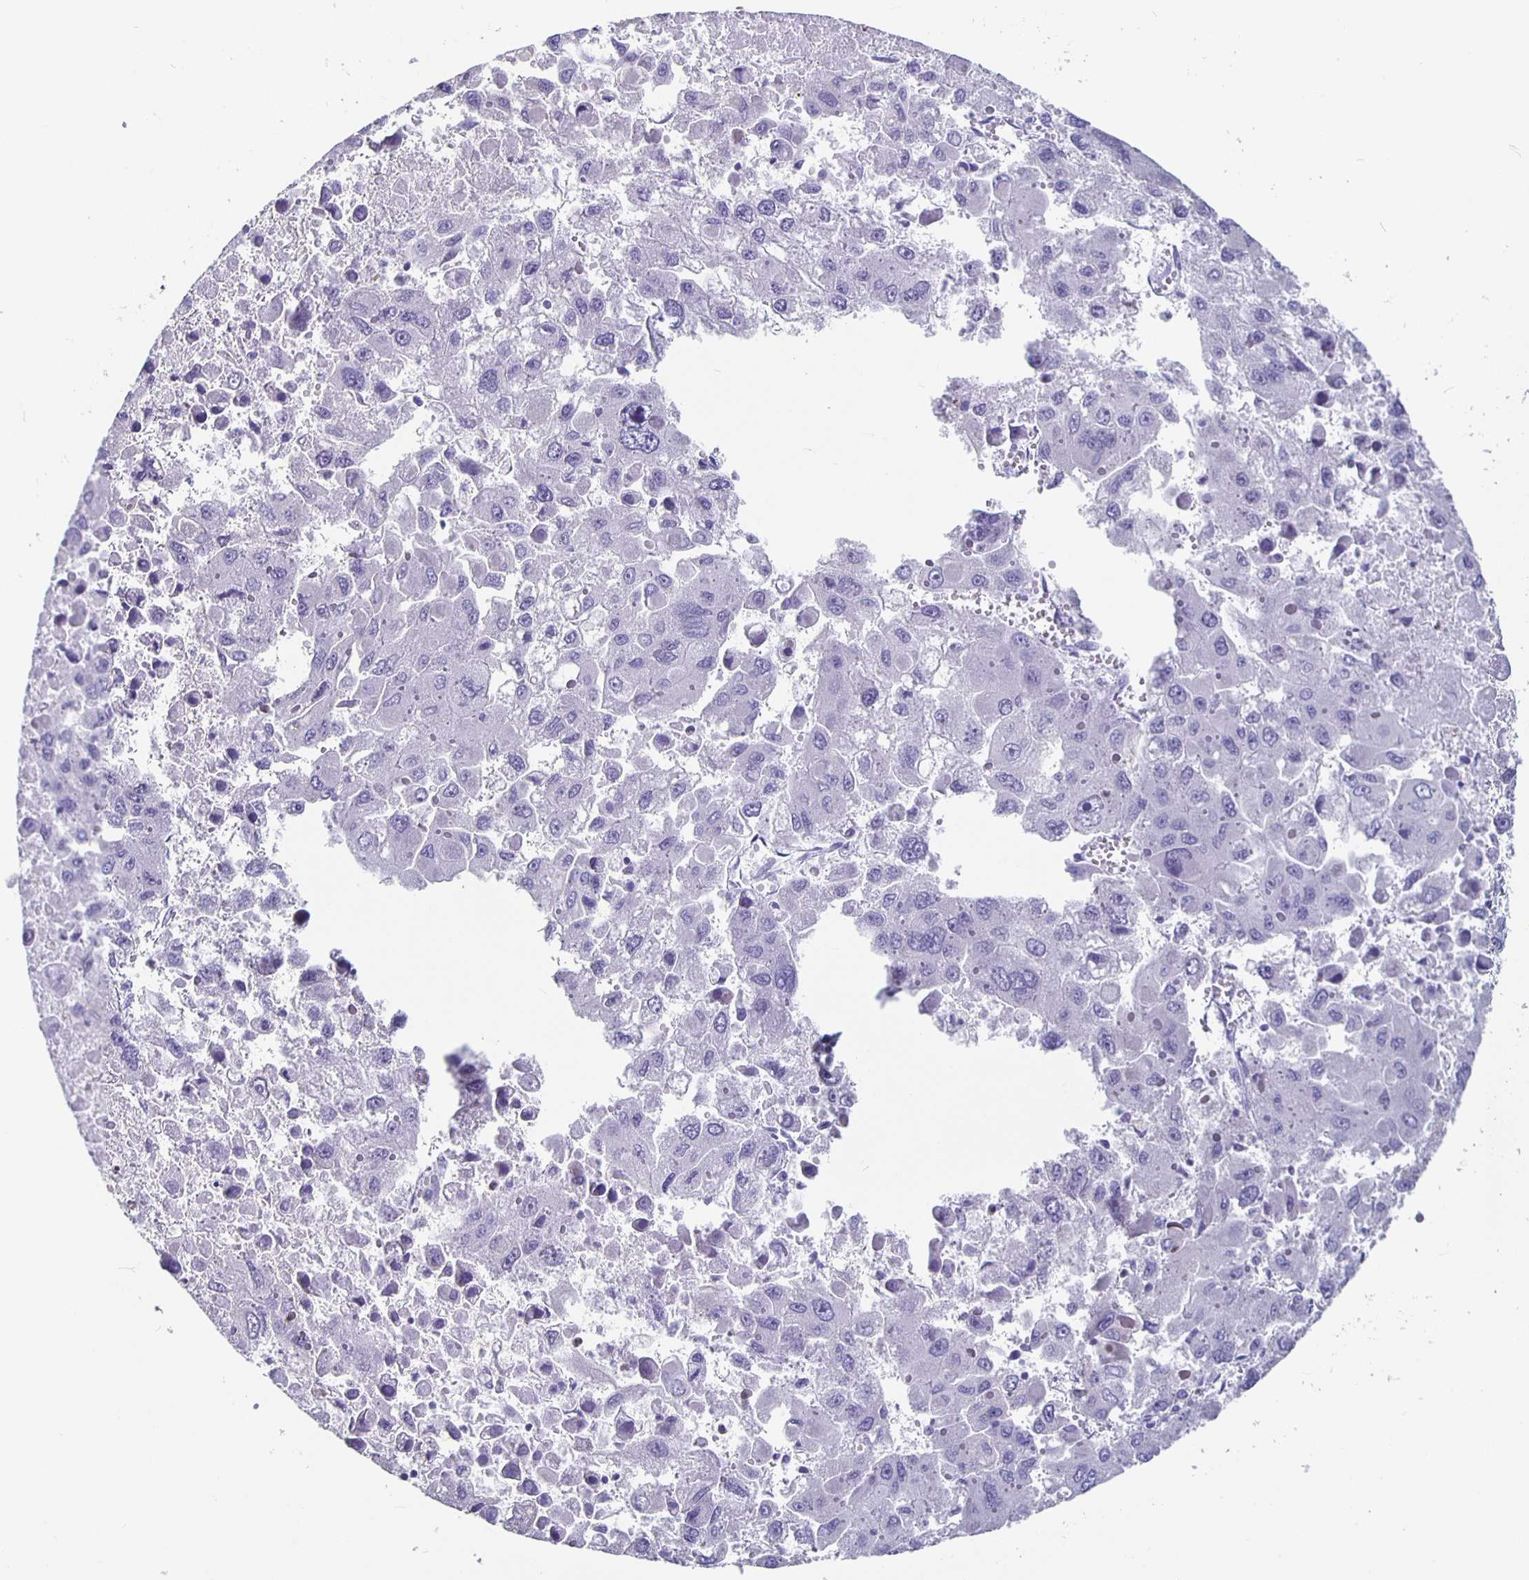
{"staining": {"intensity": "negative", "quantity": "none", "location": "none"}, "tissue": "liver cancer", "cell_type": "Tumor cells", "image_type": "cancer", "snomed": [{"axis": "morphology", "description": "Carcinoma, Hepatocellular, NOS"}, {"axis": "topography", "description": "Liver"}], "caption": "Immunohistochemical staining of human liver cancer (hepatocellular carcinoma) displays no significant staining in tumor cells. Nuclei are stained in blue.", "gene": "GPX4", "patient": {"sex": "female", "age": 41}}